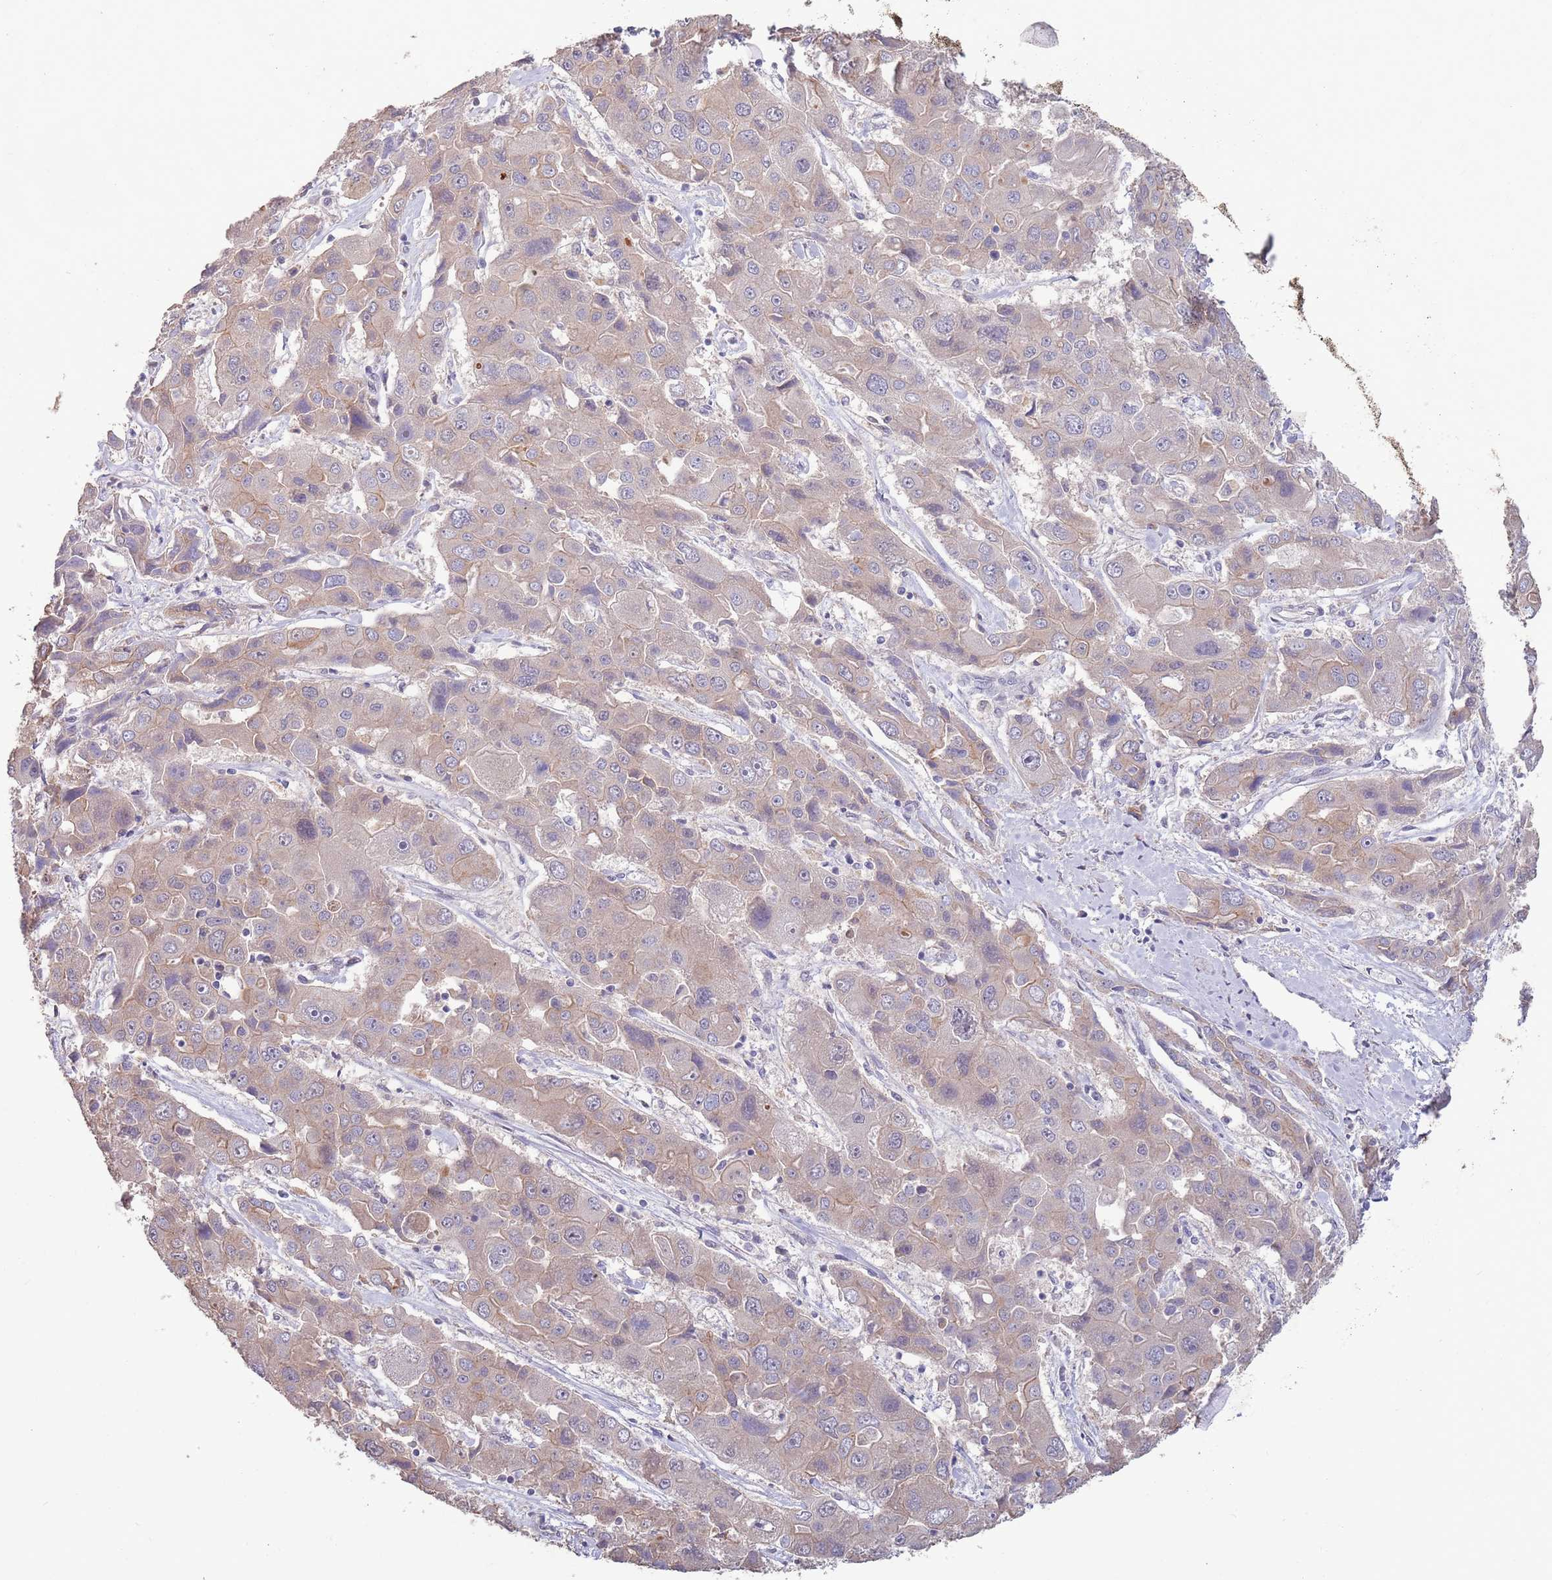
{"staining": {"intensity": "weak", "quantity": "<25%", "location": "cytoplasmic/membranous"}, "tissue": "liver cancer", "cell_type": "Tumor cells", "image_type": "cancer", "snomed": [{"axis": "morphology", "description": "Cholangiocarcinoma"}, {"axis": "topography", "description": "Liver"}], "caption": "This histopathology image is of cholangiocarcinoma (liver) stained with immunohistochemistry (IHC) to label a protein in brown with the nuclei are counter-stained blue. There is no staining in tumor cells.", "gene": "MARVELD2", "patient": {"sex": "male", "age": 67}}